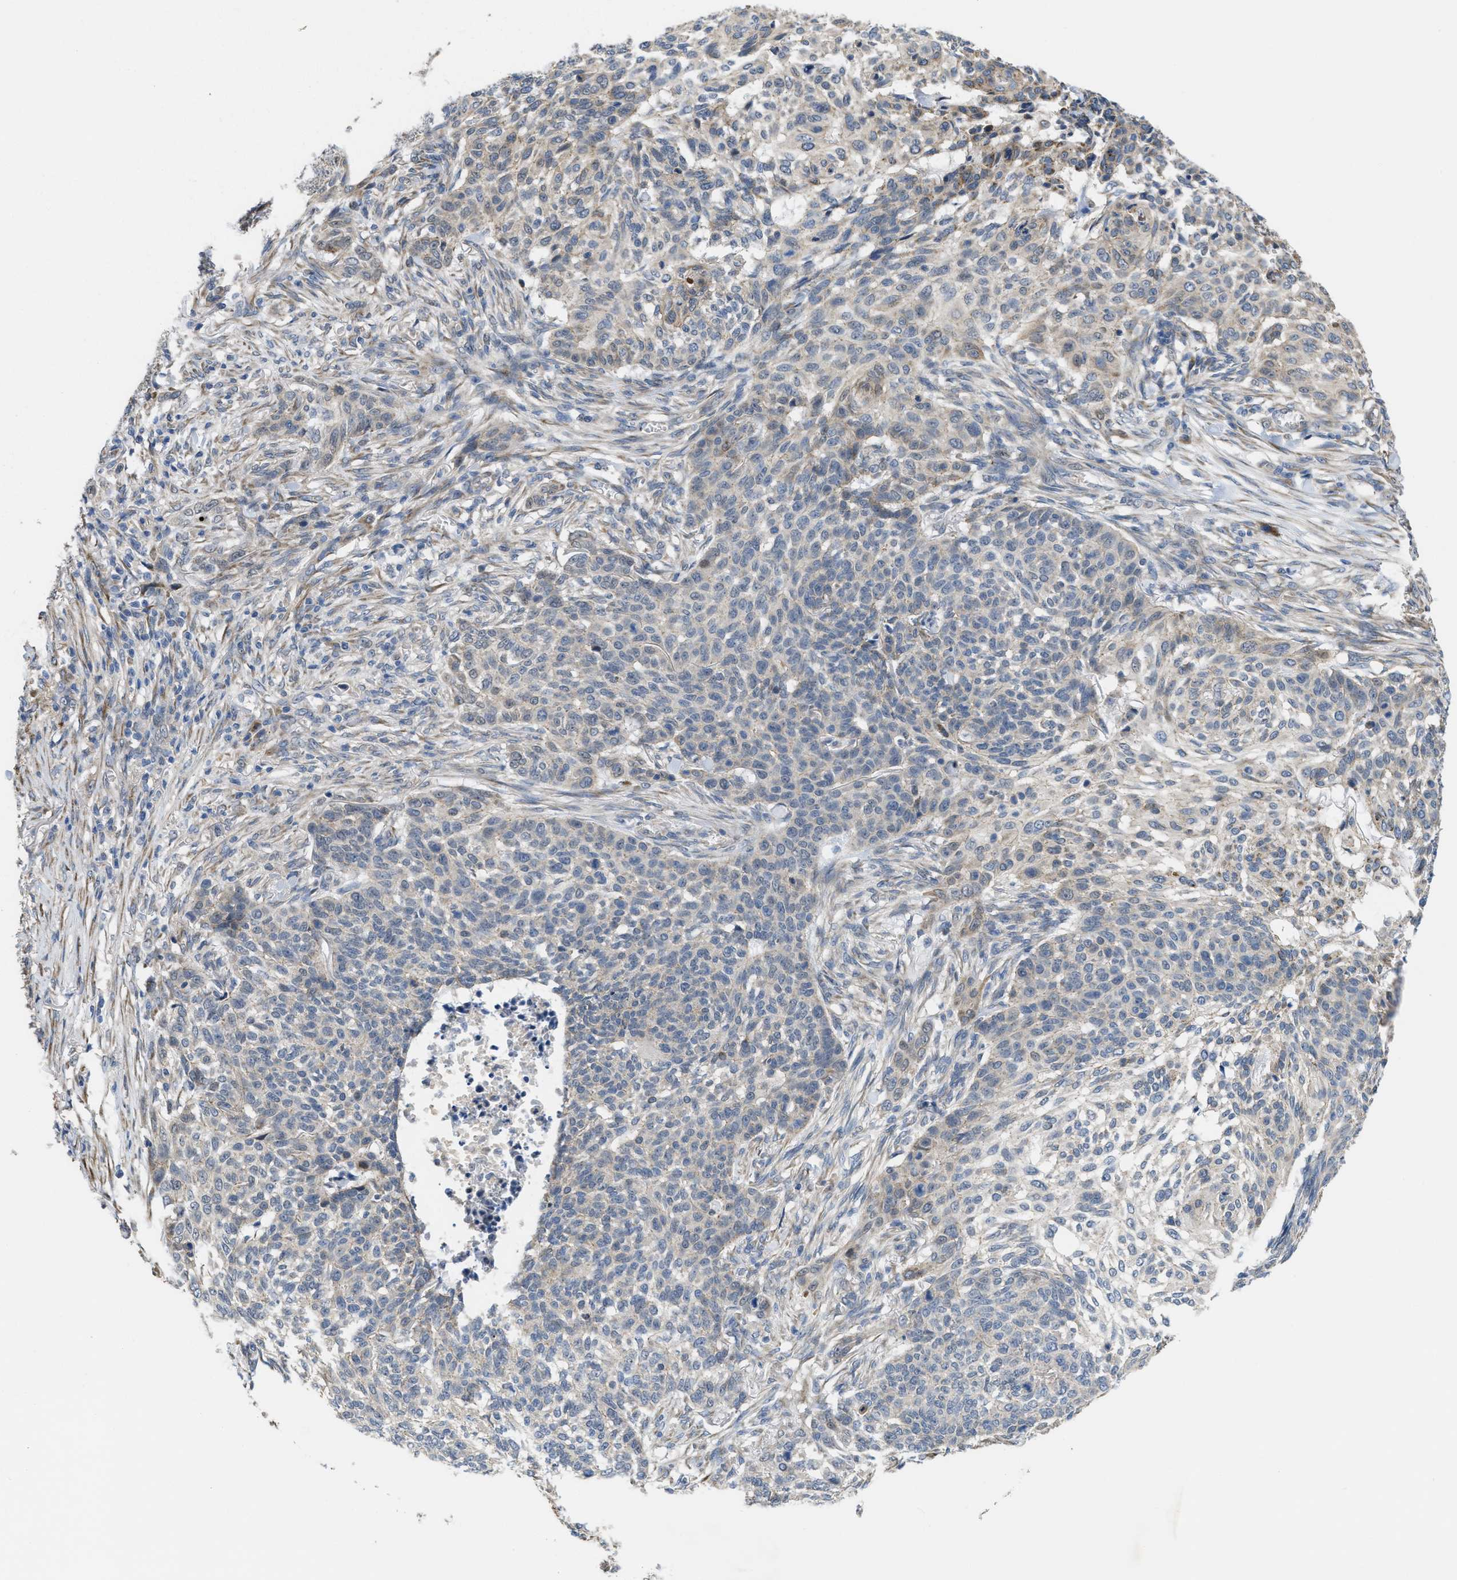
{"staining": {"intensity": "negative", "quantity": "none", "location": "none"}, "tissue": "skin cancer", "cell_type": "Tumor cells", "image_type": "cancer", "snomed": [{"axis": "morphology", "description": "Basal cell carcinoma"}, {"axis": "topography", "description": "Skin"}], "caption": "High power microscopy photomicrograph of an IHC histopathology image of skin cancer (basal cell carcinoma), revealing no significant staining in tumor cells.", "gene": "CDPF1", "patient": {"sex": "male", "age": 85}}